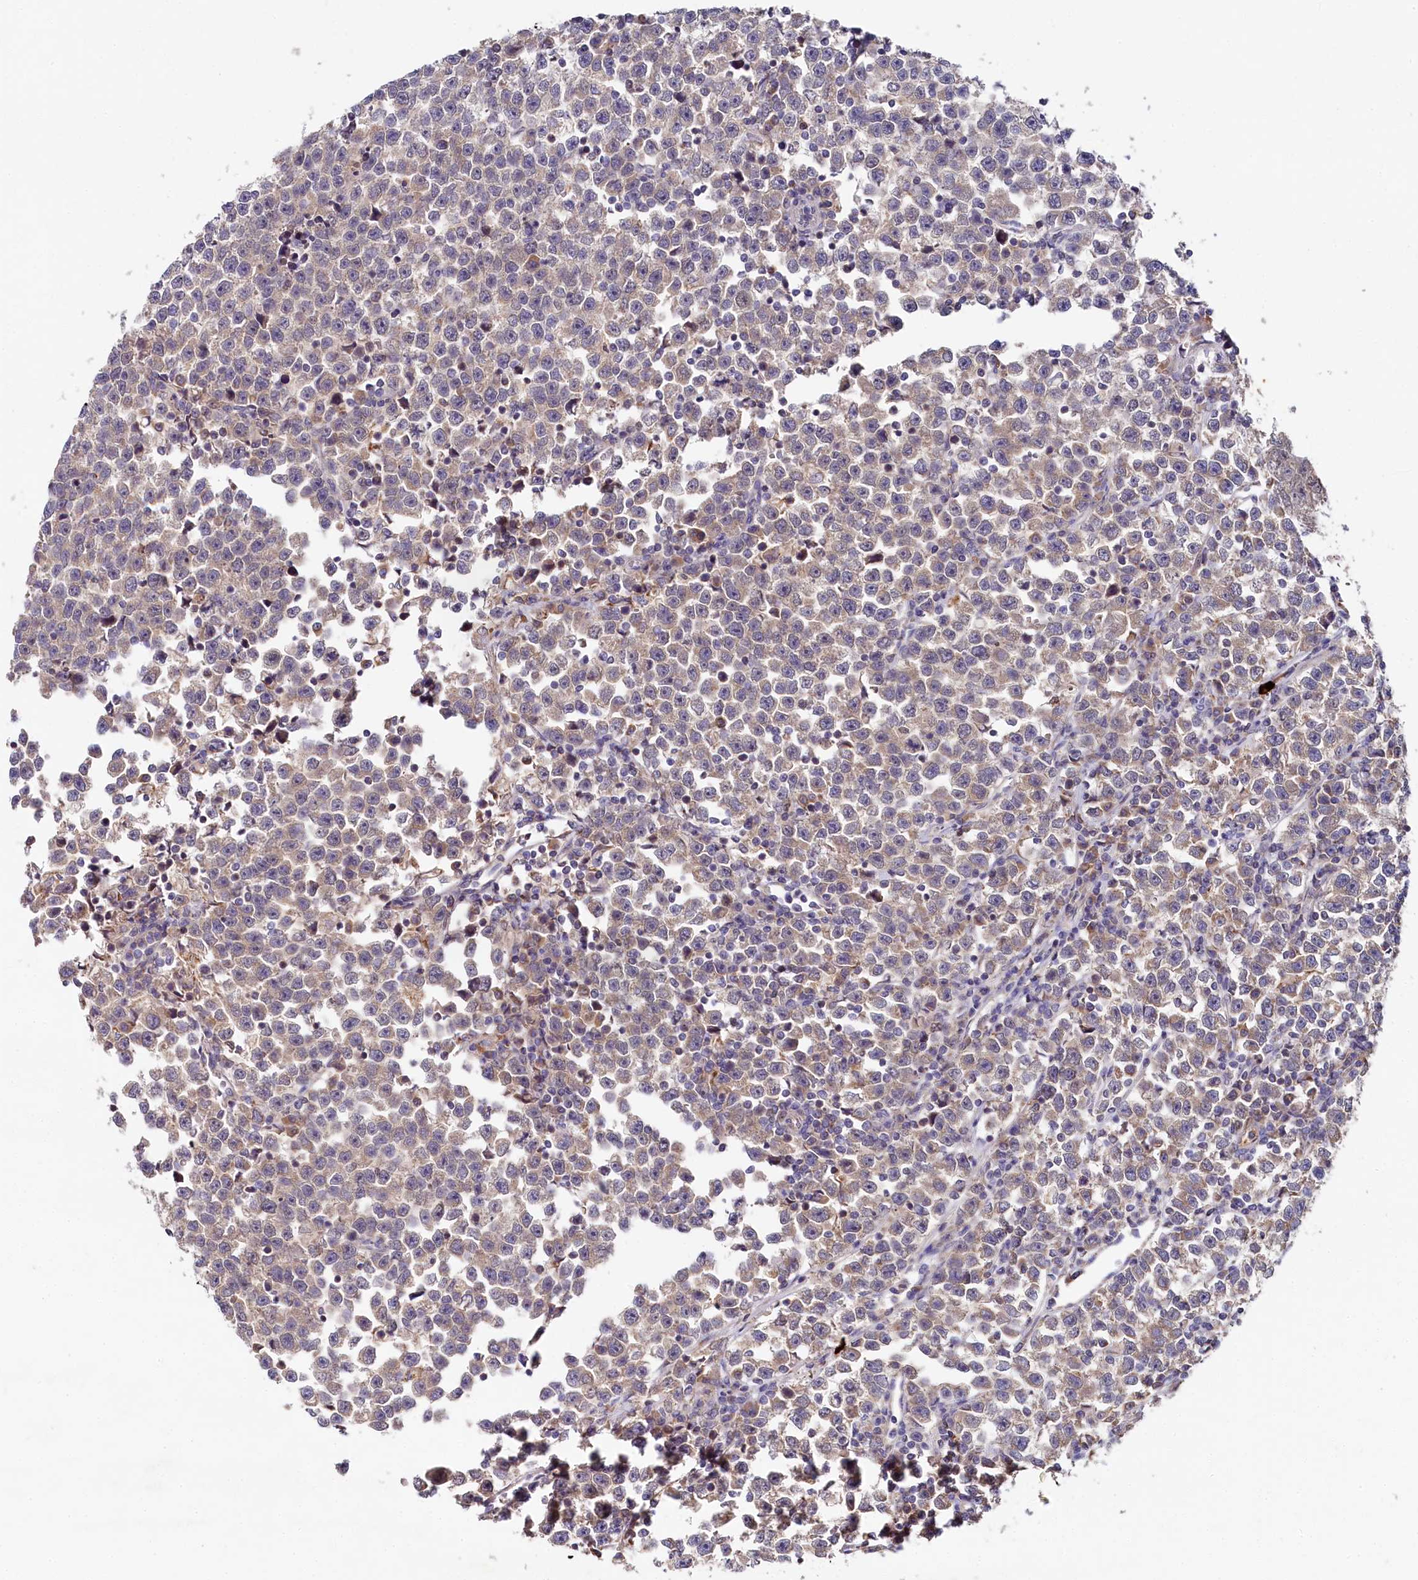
{"staining": {"intensity": "weak", "quantity": "25%-75%", "location": "cytoplasmic/membranous"}, "tissue": "testis cancer", "cell_type": "Tumor cells", "image_type": "cancer", "snomed": [{"axis": "morphology", "description": "Normal tissue, NOS"}, {"axis": "morphology", "description": "Seminoma, NOS"}, {"axis": "topography", "description": "Testis"}], "caption": "Tumor cells display low levels of weak cytoplasmic/membranous expression in about 25%-75% of cells in human testis cancer. (brown staining indicates protein expression, while blue staining denotes nuclei).", "gene": "SPINK9", "patient": {"sex": "male", "age": 43}}